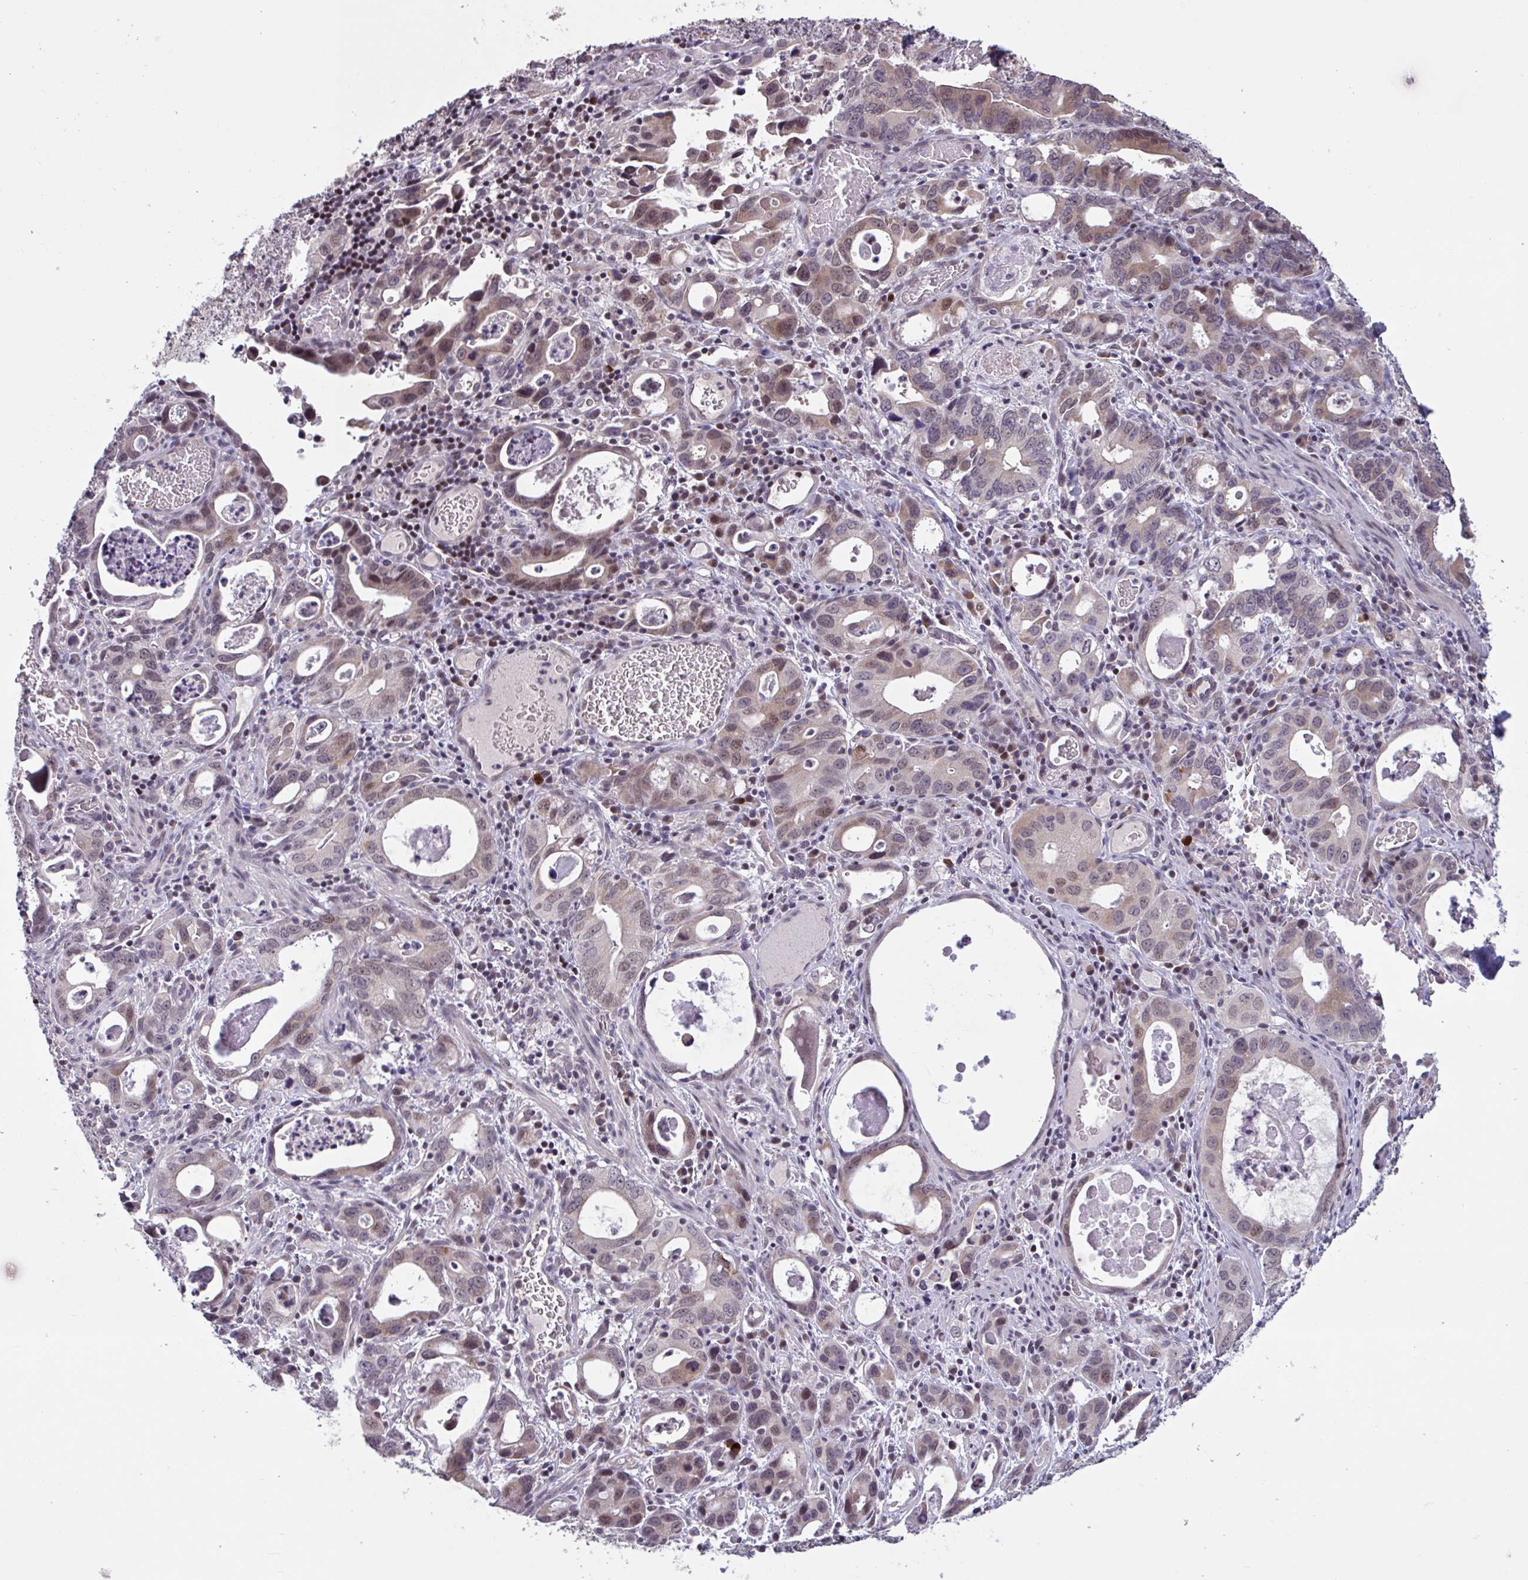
{"staining": {"intensity": "moderate", "quantity": "25%-75%", "location": "cytoplasmic/membranous,nuclear"}, "tissue": "stomach cancer", "cell_type": "Tumor cells", "image_type": "cancer", "snomed": [{"axis": "morphology", "description": "Adenocarcinoma, NOS"}, {"axis": "topography", "description": "Stomach, upper"}], "caption": "Immunohistochemistry of human stomach cancer demonstrates medium levels of moderate cytoplasmic/membranous and nuclear positivity in approximately 25%-75% of tumor cells.", "gene": "ZNF414", "patient": {"sex": "male", "age": 74}}